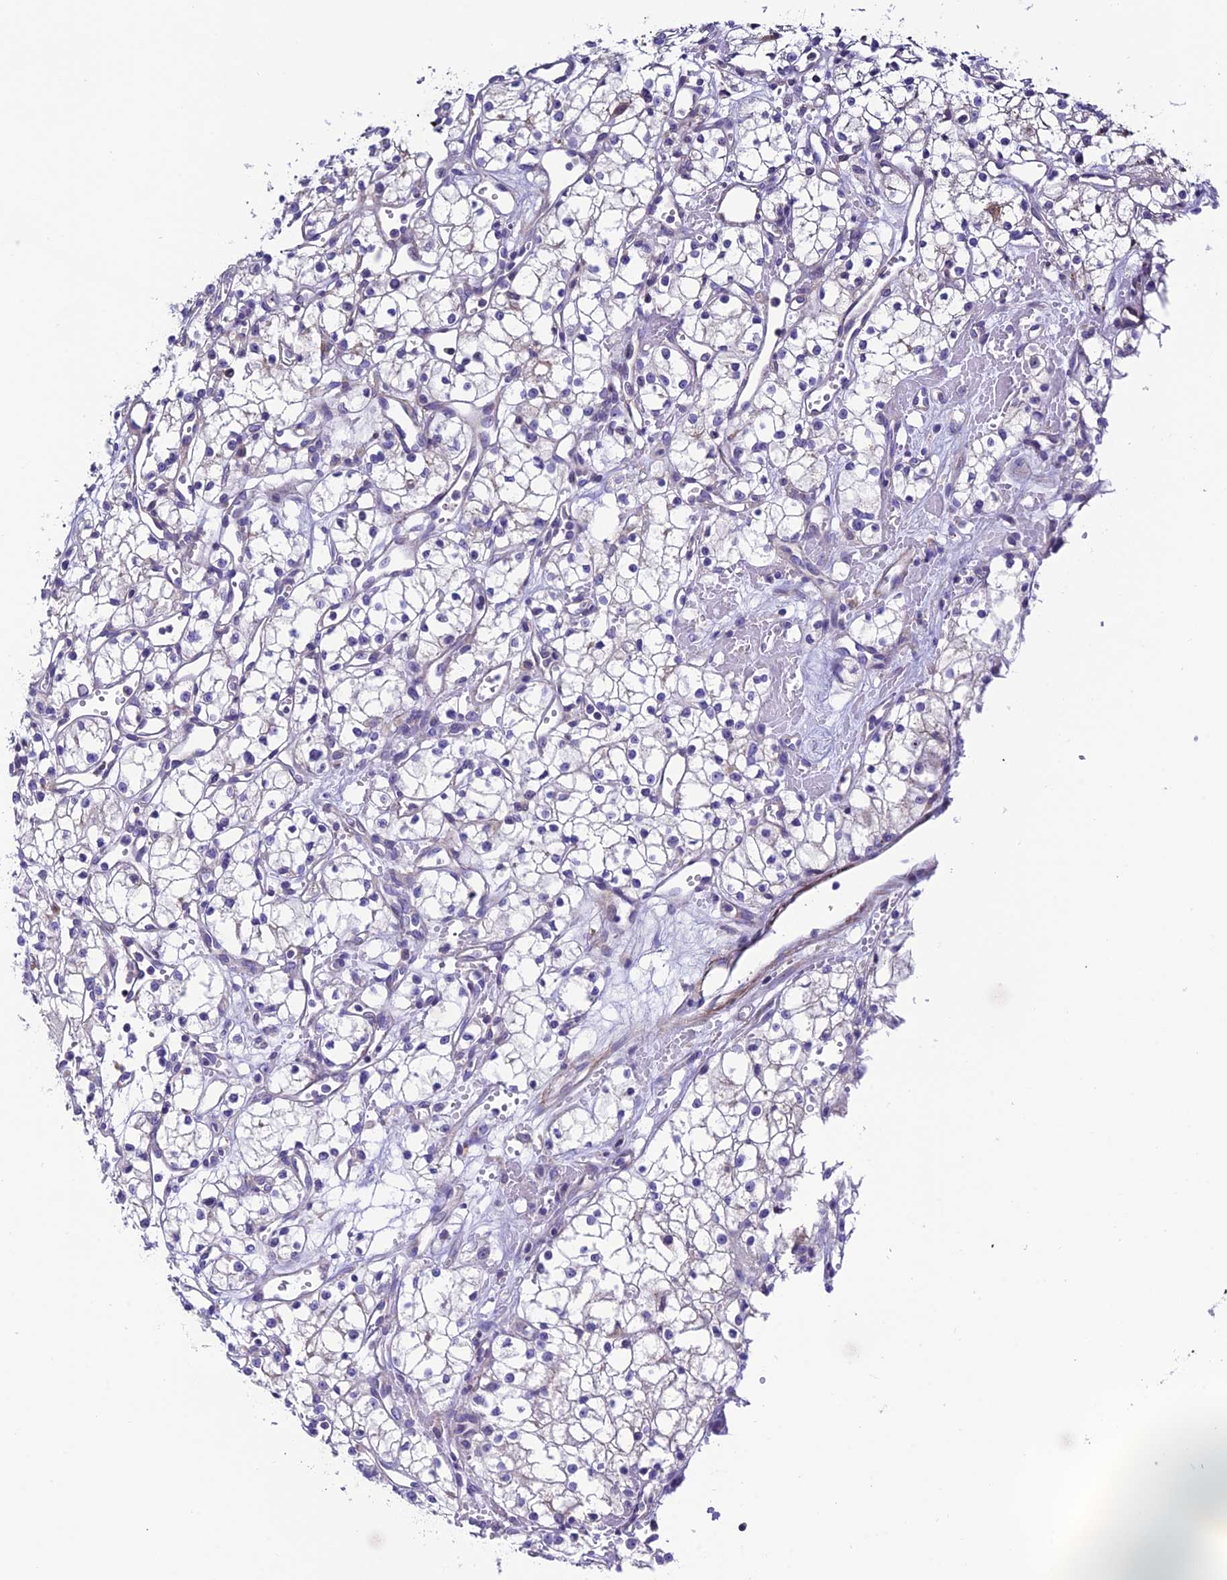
{"staining": {"intensity": "negative", "quantity": "none", "location": "none"}, "tissue": "renal cancer", "cell_type": "Tumor cells", "image_type": "cancer", "snomed": [{"axis": "morphology", "description": "Adenocarcinoma, NOS"}, {"axis": "topography", "description": "Kidney"}], "caption": "There is no significant positivity in tumor cells of renal cancer. Nuclei are stained in blue.", "gene": "FAM178B", "patient": {"sex": "male", "age": 59}}